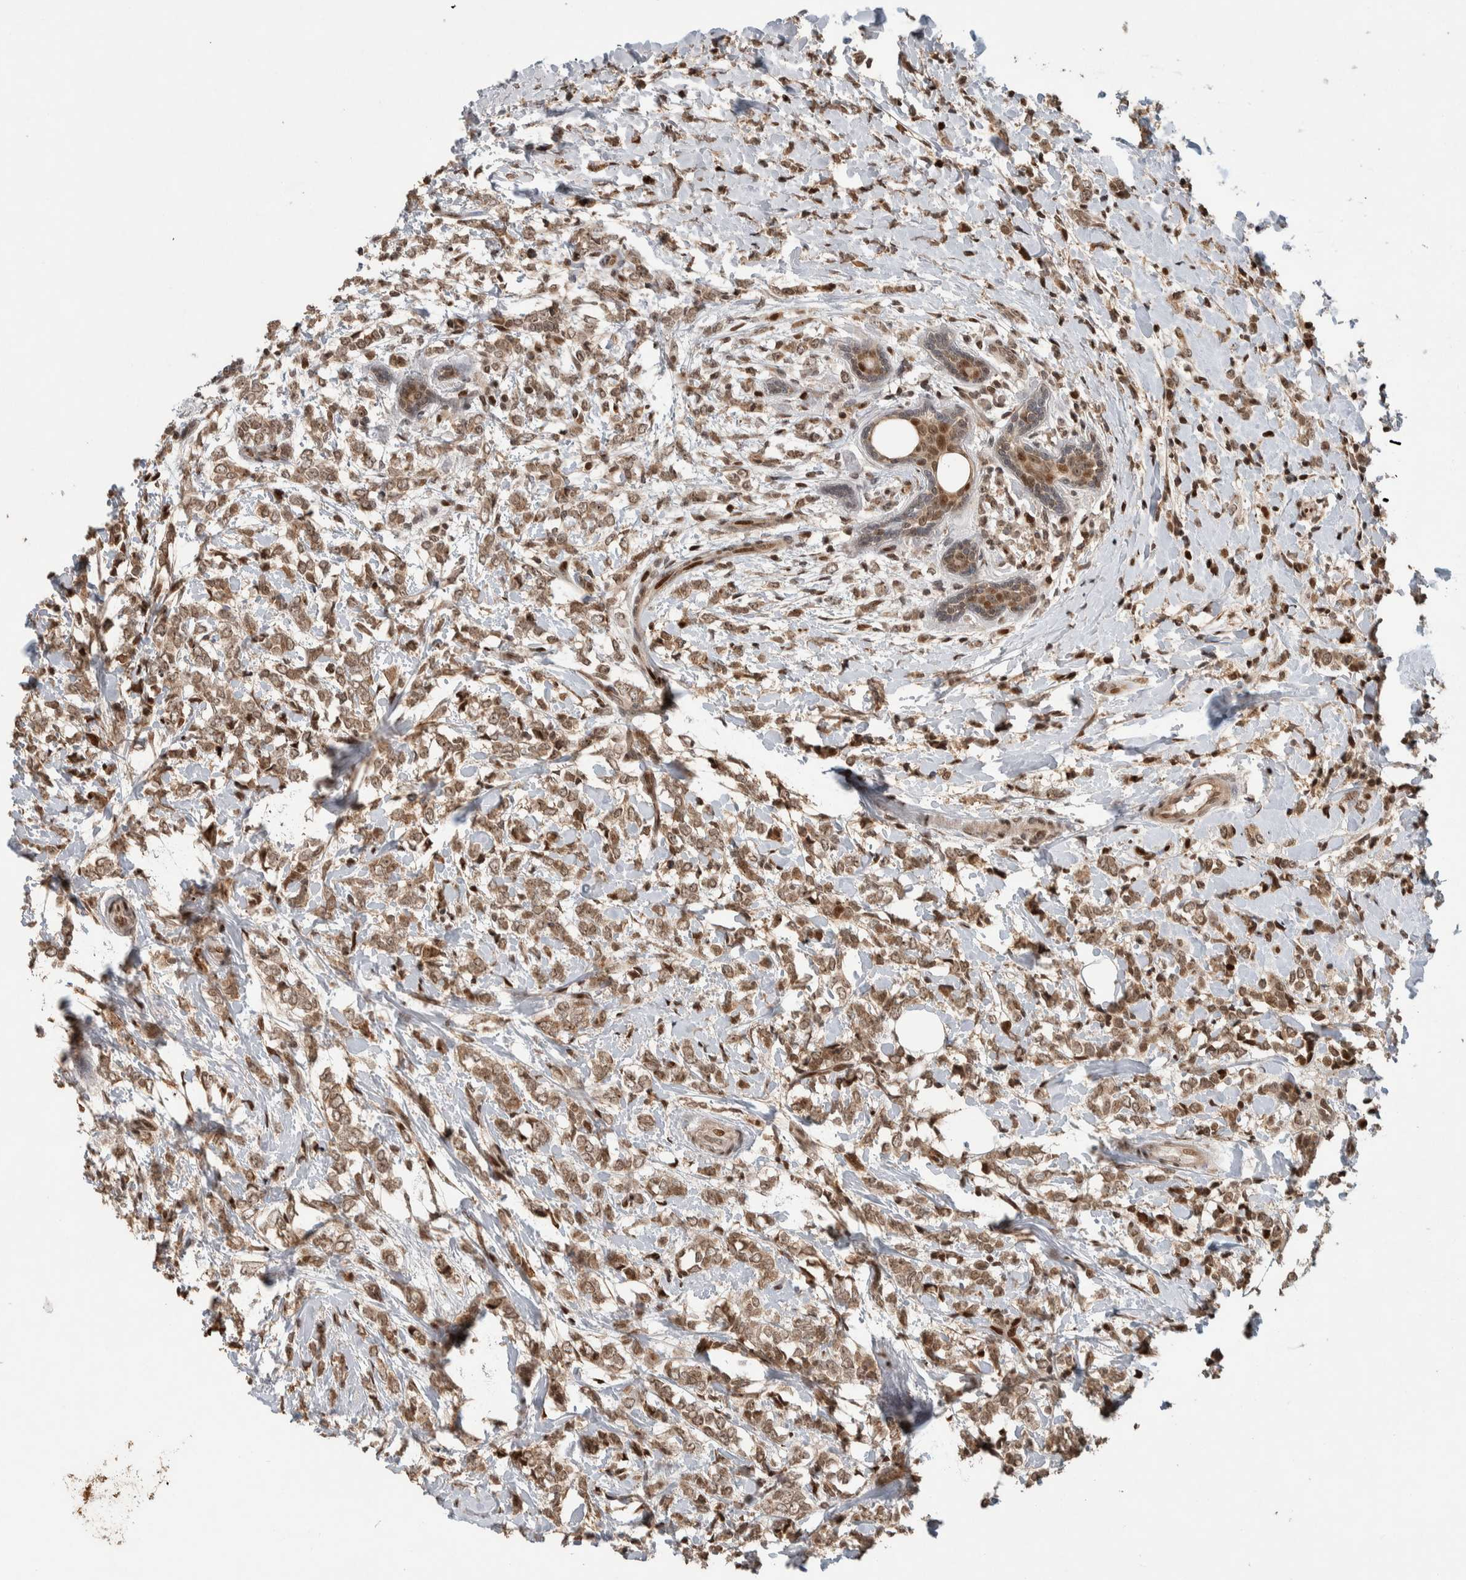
{"staining": {"intensity": "weak", "quantity": ">75%", "location": "nuclear"}, "tissue": "breast cancer", "cell_type": "Tumor cells", "image_type": "cancer", "snomed": [{"axis": "morphology", "description": "Normal tissue, NOS"}, {"axis": "morphology", "description": "Lobular carcinoma"}, {"axis": "topography", "description": "Breast"}], "caption": "An image of breast cancer stained for a protein shows weak nuclear brown staining in tumor cells. (DAB IHC, brown staining for protein, blue staining for nuclei).", "gene": "ZNF521", "patient": {"sex": "female", "age": 47}}